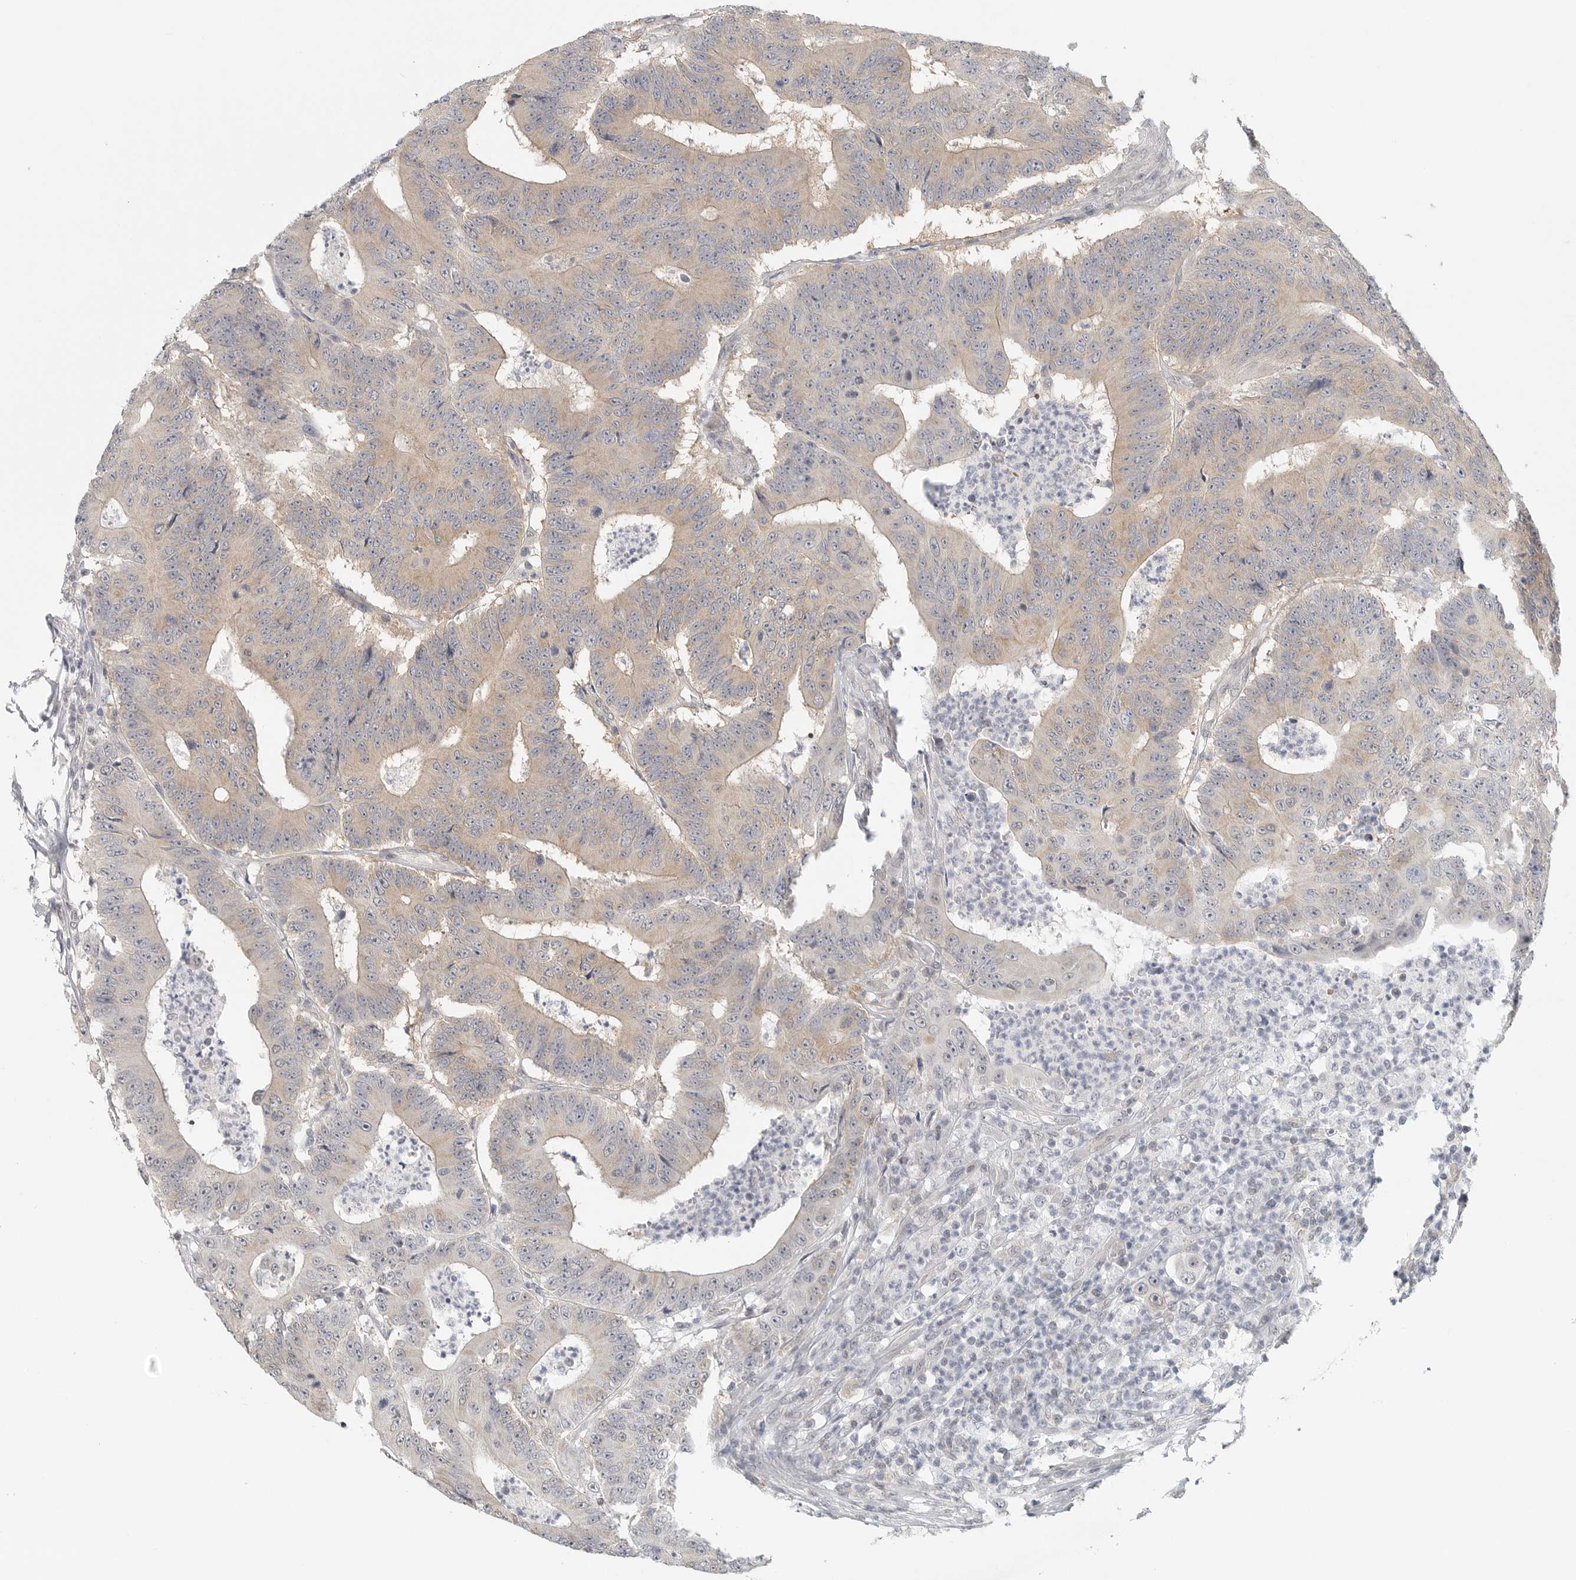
{"staining": {"intensity": "weak", "quantity": "25%-75%", "location": "cytoplasmic/membranous"}, "tissue": "colorectal cancer", "cell_type": "Tumor cells", "image_type": "cancer", "snomed": [{"axis": "morphology", "description": "Adenocarcinoma, NOS"}, {"axis": "topography", "description": "Colon"}], "caption": "Weak cytoplasmic/membranous protein positivity is seen in about 25%-75% of tumor cells in colorectal cancer (adenocarcinoma). (DAB (3,3'-diaminobenzidine) IHC with brightfield microscopy, high magnification).", "gene": "HDAC6", "patient": {"sex": "male", "age": 83}}